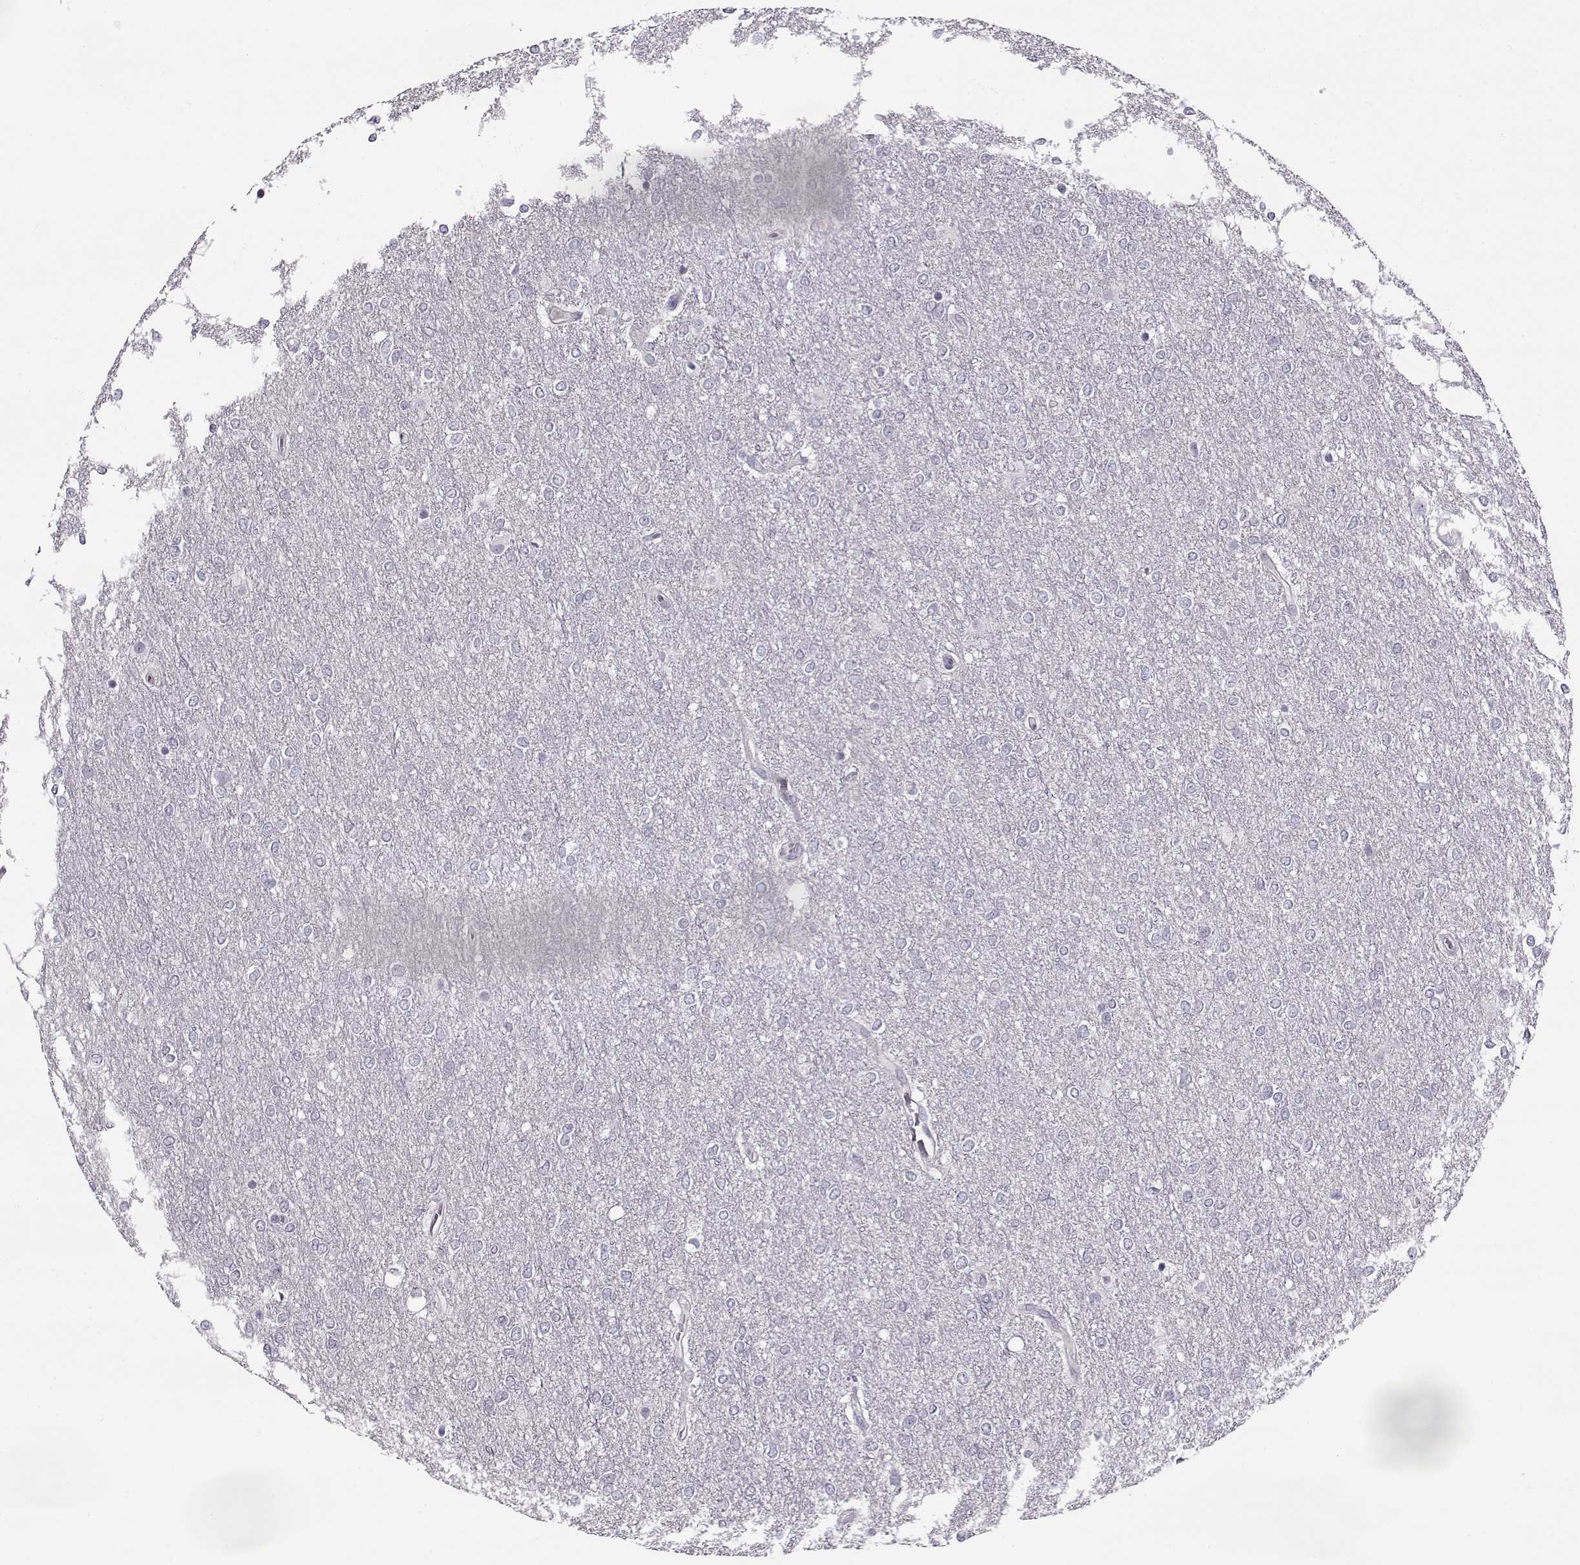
{"staining": {"intensity": "negative", "quantity": "none", "location": "none"}, "tissue": "glioma", "cell_type": "Tumor cells", "image_type": "cancer", "snomed": [{"axis": "morphology", "description": "Glioma, malignant, High grade"}, {"axis": "topography", "description": "Brain"}], "caption": "Immunohistochemistry photomicrograph of neoplastic tissue: human malignant glioma (high-grade) stained with DAB shows no significant protein staining in tumor cells. Brightfield microscopy of IHC stained with DAB (brown) and hematoxylin (blue), captured at high magnification.", "gene": "PNMT", "patient": {"sex": "female", "age": 61}}